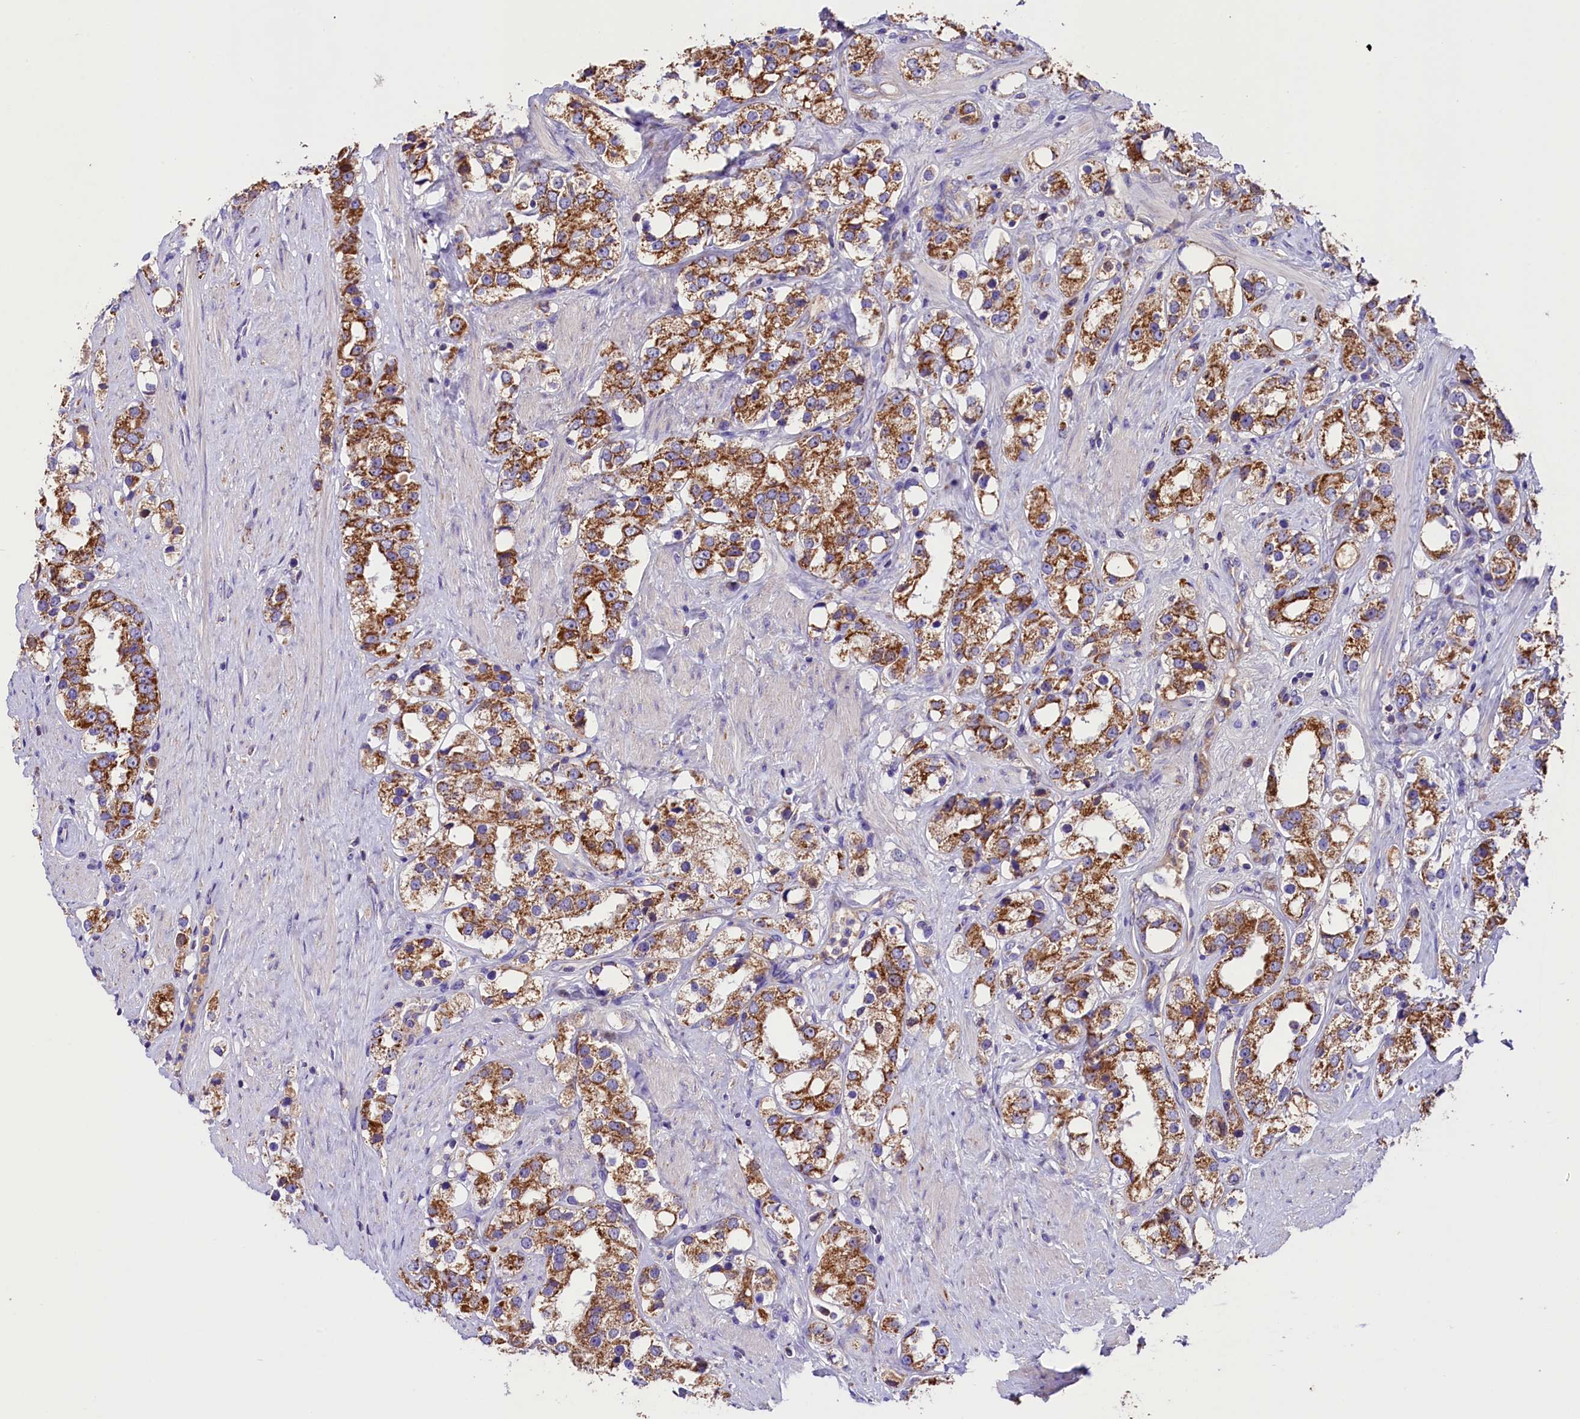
{"staining": {"intensity": "moderate", "quantity": ">75%", "location": "cytoplasmic/membranous"}, "tissue": "prostate cancer", "cell_type": "Tumor cells", "image_type": "cancer", "snomed": [{"axis": "morphology", "description": "Adenocarcinoma, NOS"}, {"axis": "topography", "description": "Prostate"}], "caption": "Immunohistochemistry image of neoplastic tissue: human prostate cancer stained using IHC exhibits medium levels of moderate protein expression localized specifically in the cytoplasmic/membranous of tumor cells, appearing as a cytoplasmic/membranous brown color.", "gene": "SIX5", "patient": {"sex": "male", "age": 79}}